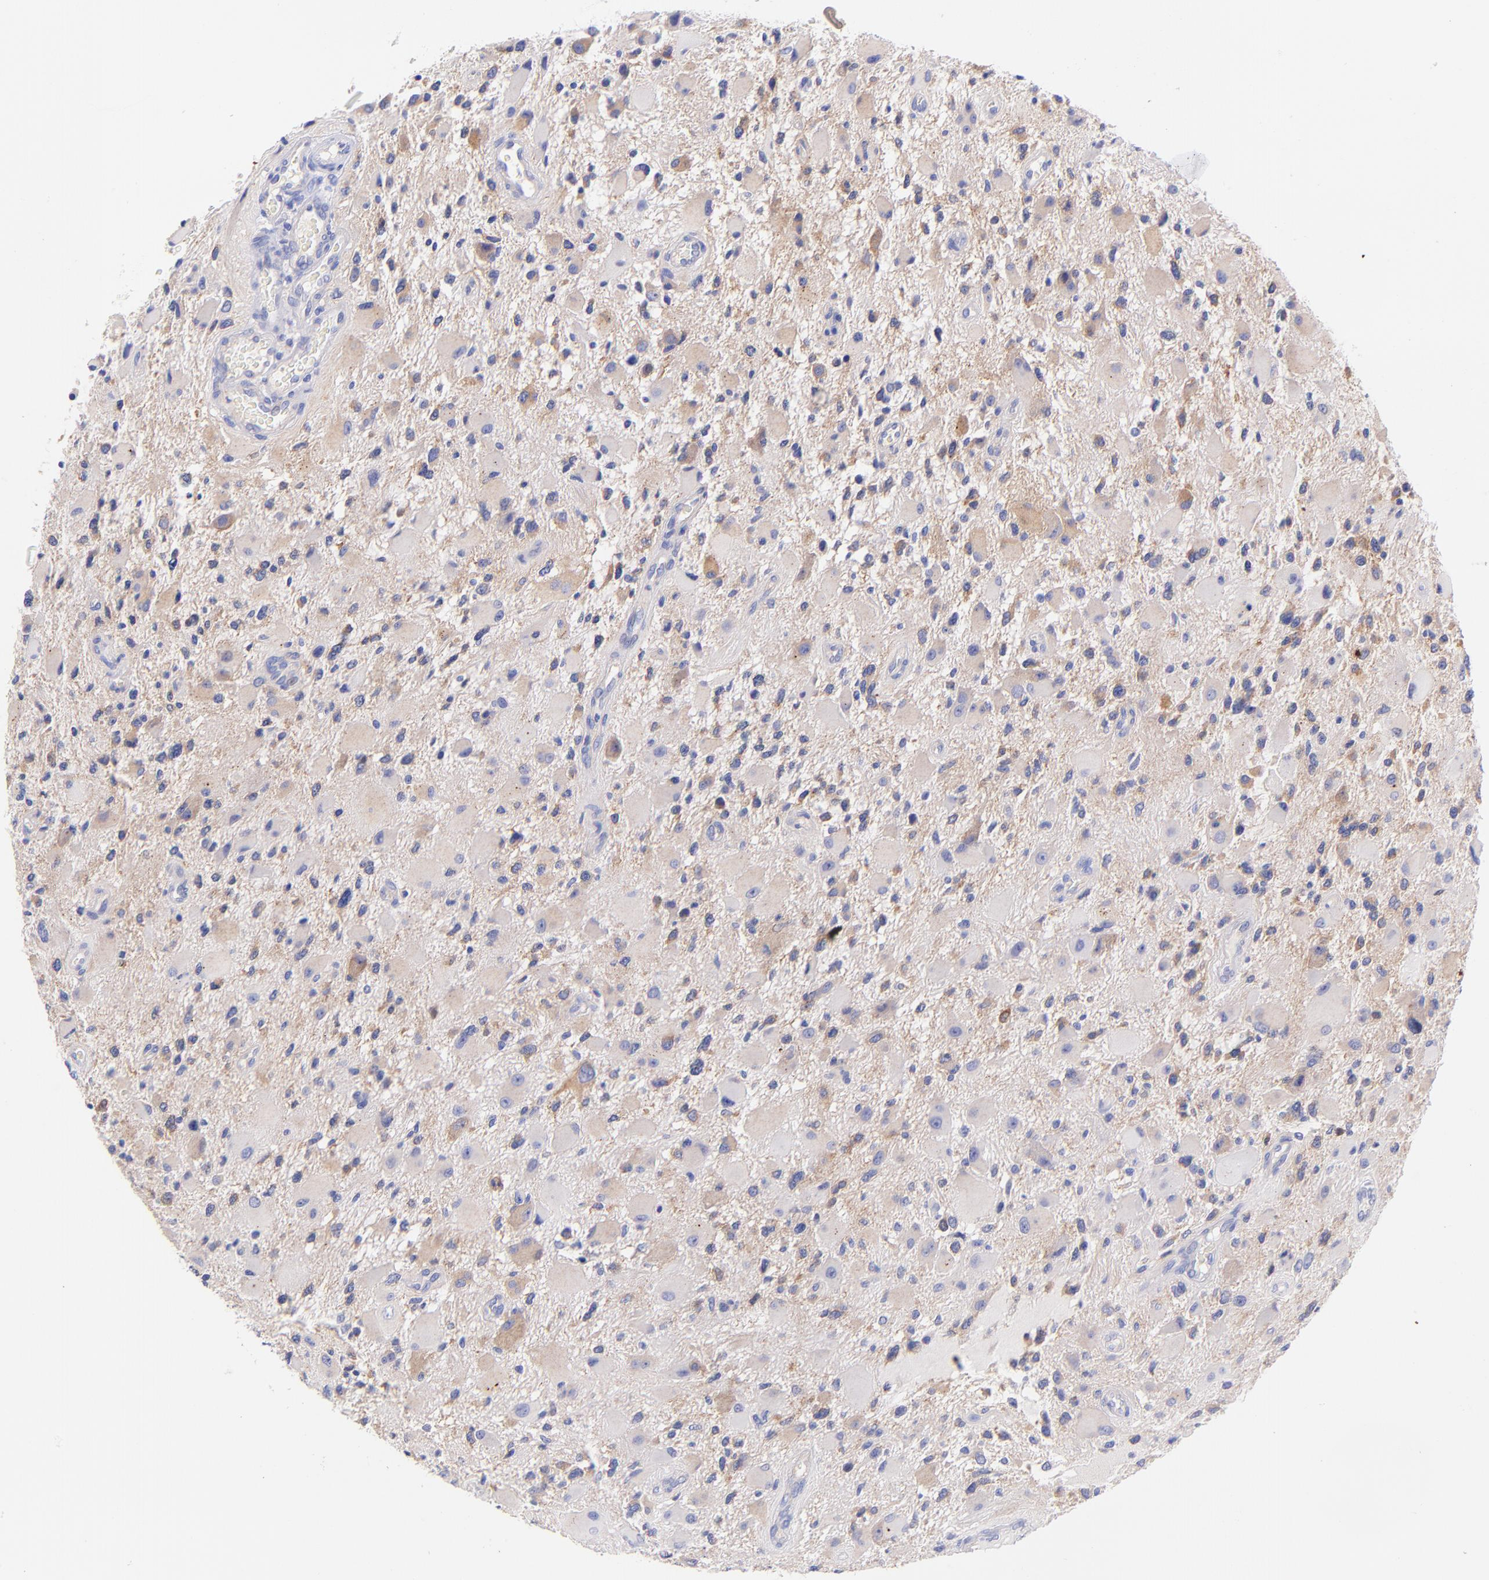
{"staining": {"intensity": "weak", "quantity": "<25%", "location": "cytoplasmic/membranous"}, "tissue": "glioma", "cell_type": "Tumor cells", "image_type": "cancer", "snomed": [{"axis": "morphology", "description": "Glioma, malignant, High grade"}, {"axis": "topography", "description": "Brain"}], "caption": "High magnification brightfield microscopy of glioma stained with DAB (3,3'-diaminobenzidine) (brown) and counterstained with hematoxylin (blue): tumor cells show no significant positivity.", "gene": "GPHN", "patient": {"sex": "female", "age": 60}}